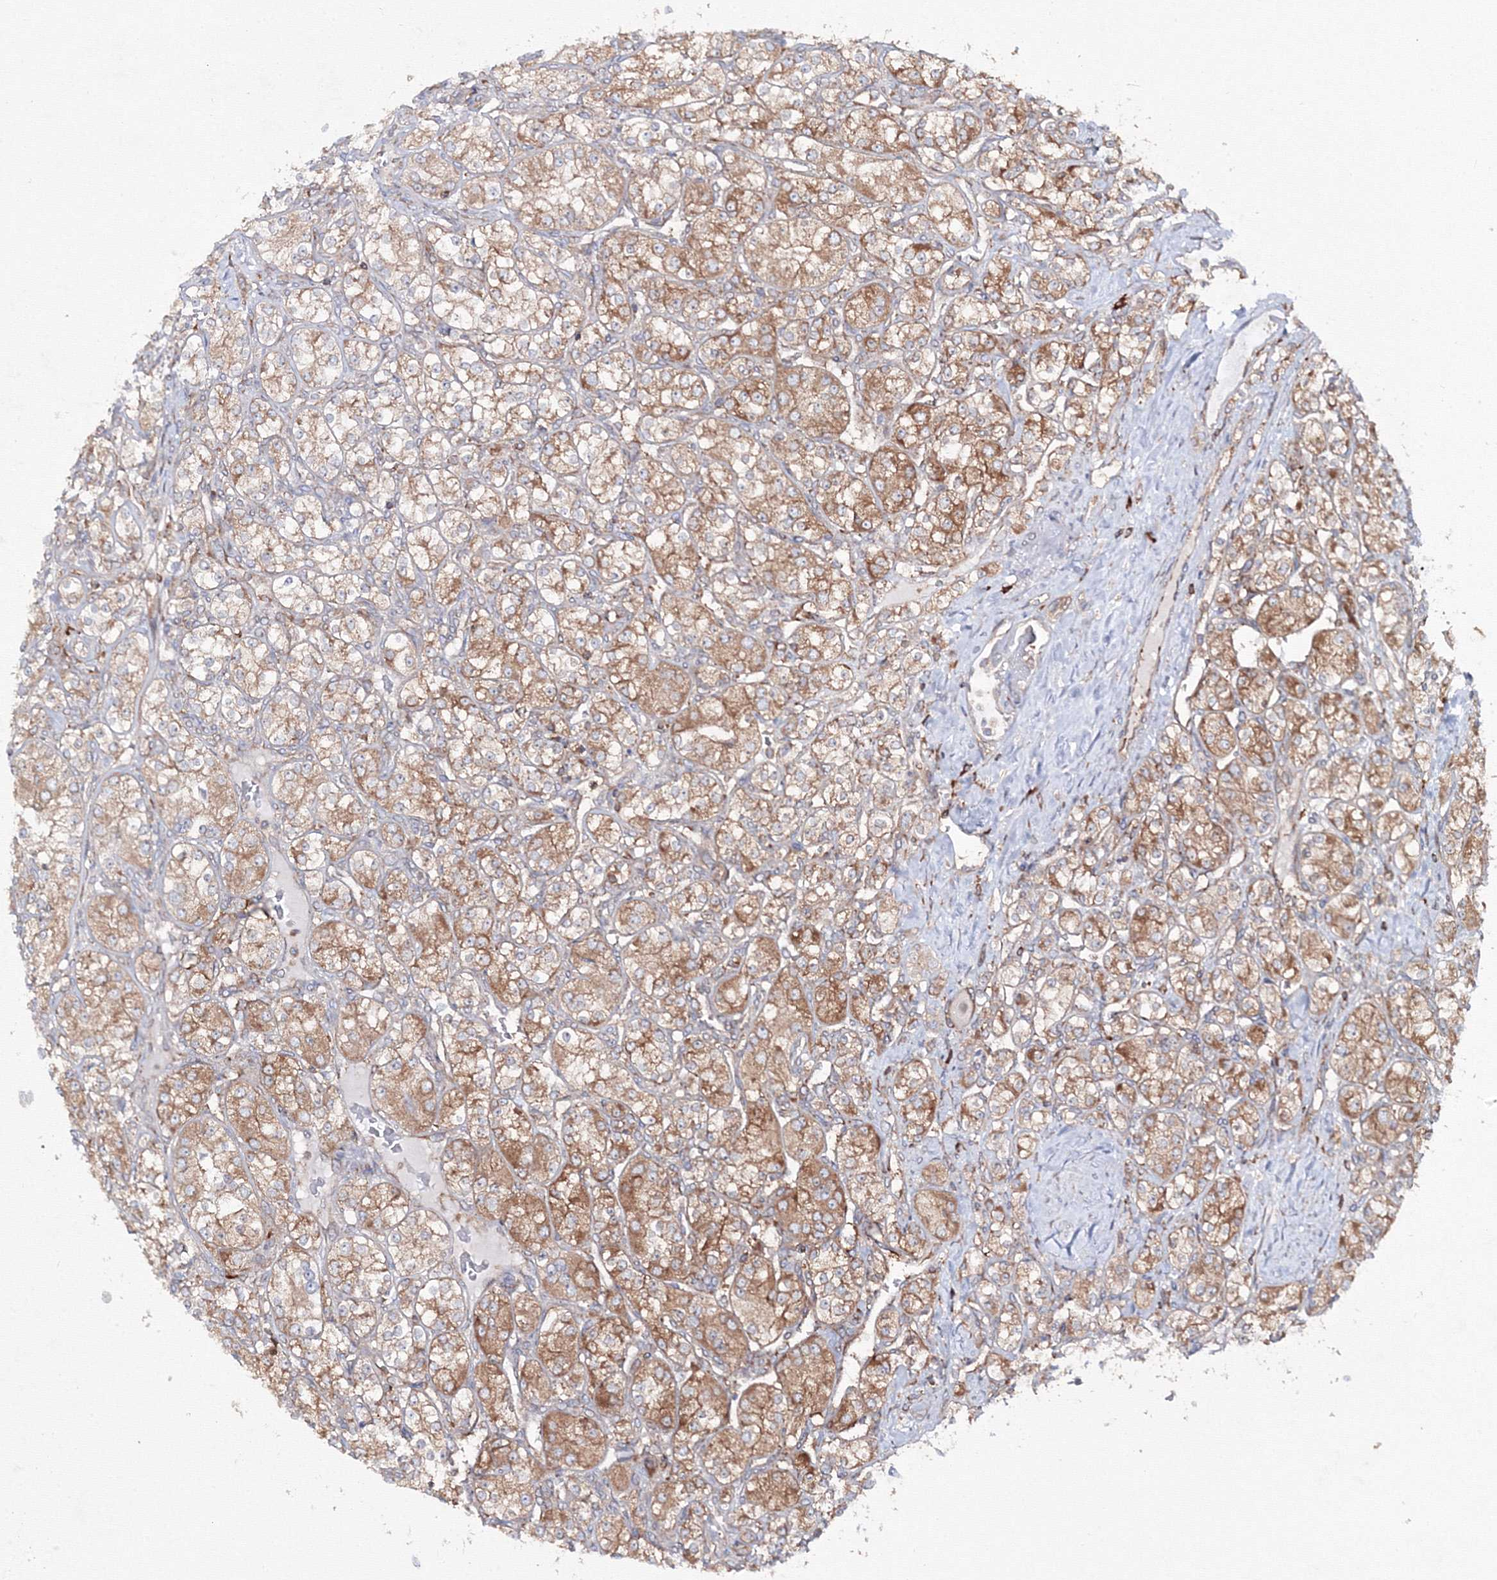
{"staining": {"intensity": "moderate", "quantity": ">75%", "location": "cytoplasmic/membranous"}, "tissue": "renal cancer", "cell_type": "Tumor cells", "image_type": "cancer", "snomed": [{"axis": "morphology", "description": "Adenocarcinoma, NOS"}, {"axis": "topography", "description": "Kidney"}], "caption": "There is medium levels of moderate cytoplasmic/membranous positivity in tumor cells of renal adenocarcinoma, as demonstrated by immunohistochemical staining (brown color).", "gene": "HARS1", "patient": {"sex": "male", "age": 77}}